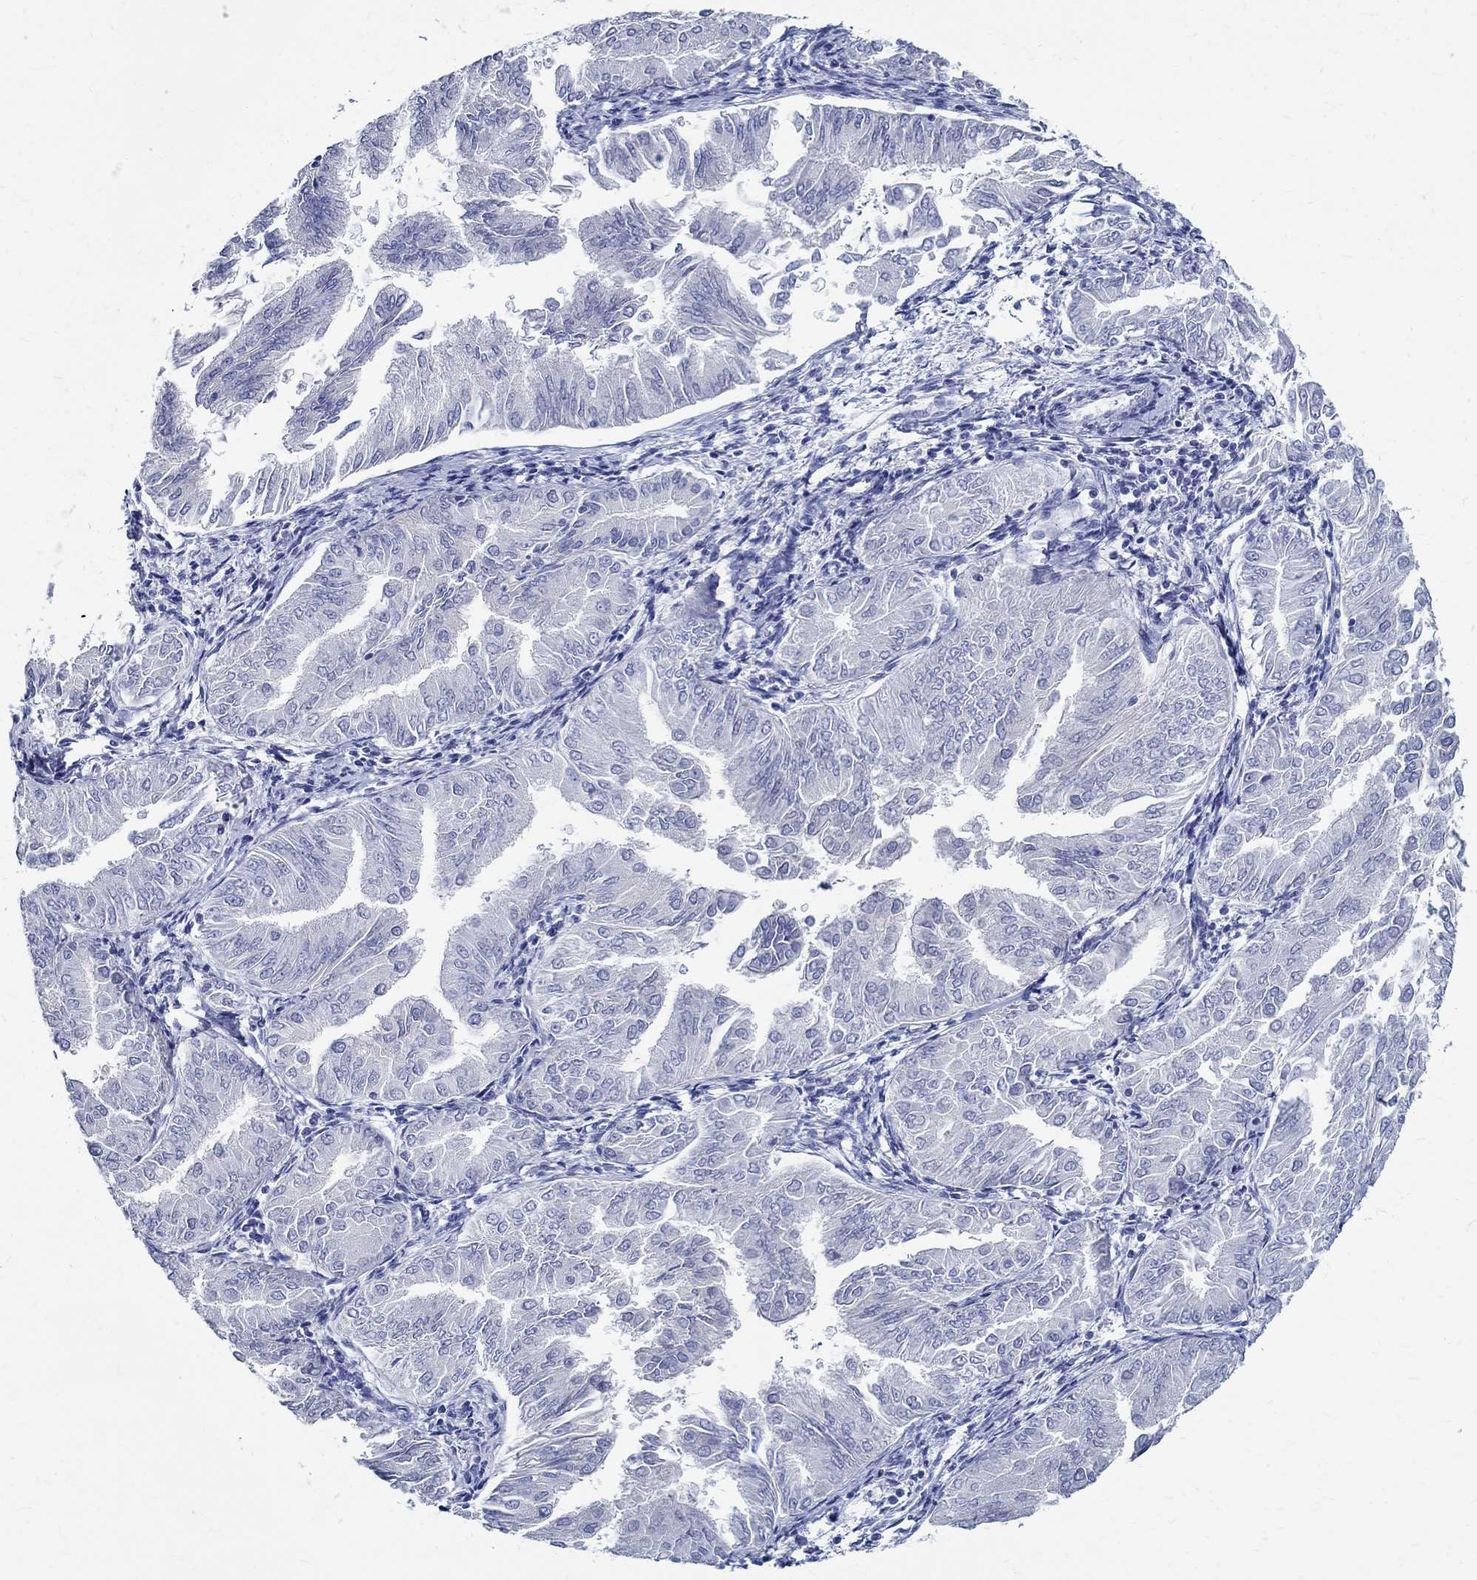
{"staining": {"intensity": "negative", "quantity": "none", "location": "none"}, "tissue": "endometrial cancer", "cell_type": "Tumor cells", "image_type": "cancer", "snomed": [{"axis": "morphology", "description": "Adenocarcinoma, NOS"}, {"axis": "topography", "description": "Endometrium"}], "caption": "Immunohistochemistry of human endometrial cancer demonstrates no expression in tumor cells. (Brightfield microscopy of DAB (3,3'-diaminobenzidine) IHC at high magnification).", "gene": "BSPRY", "patient": {"sex": "female", "age": 53}}